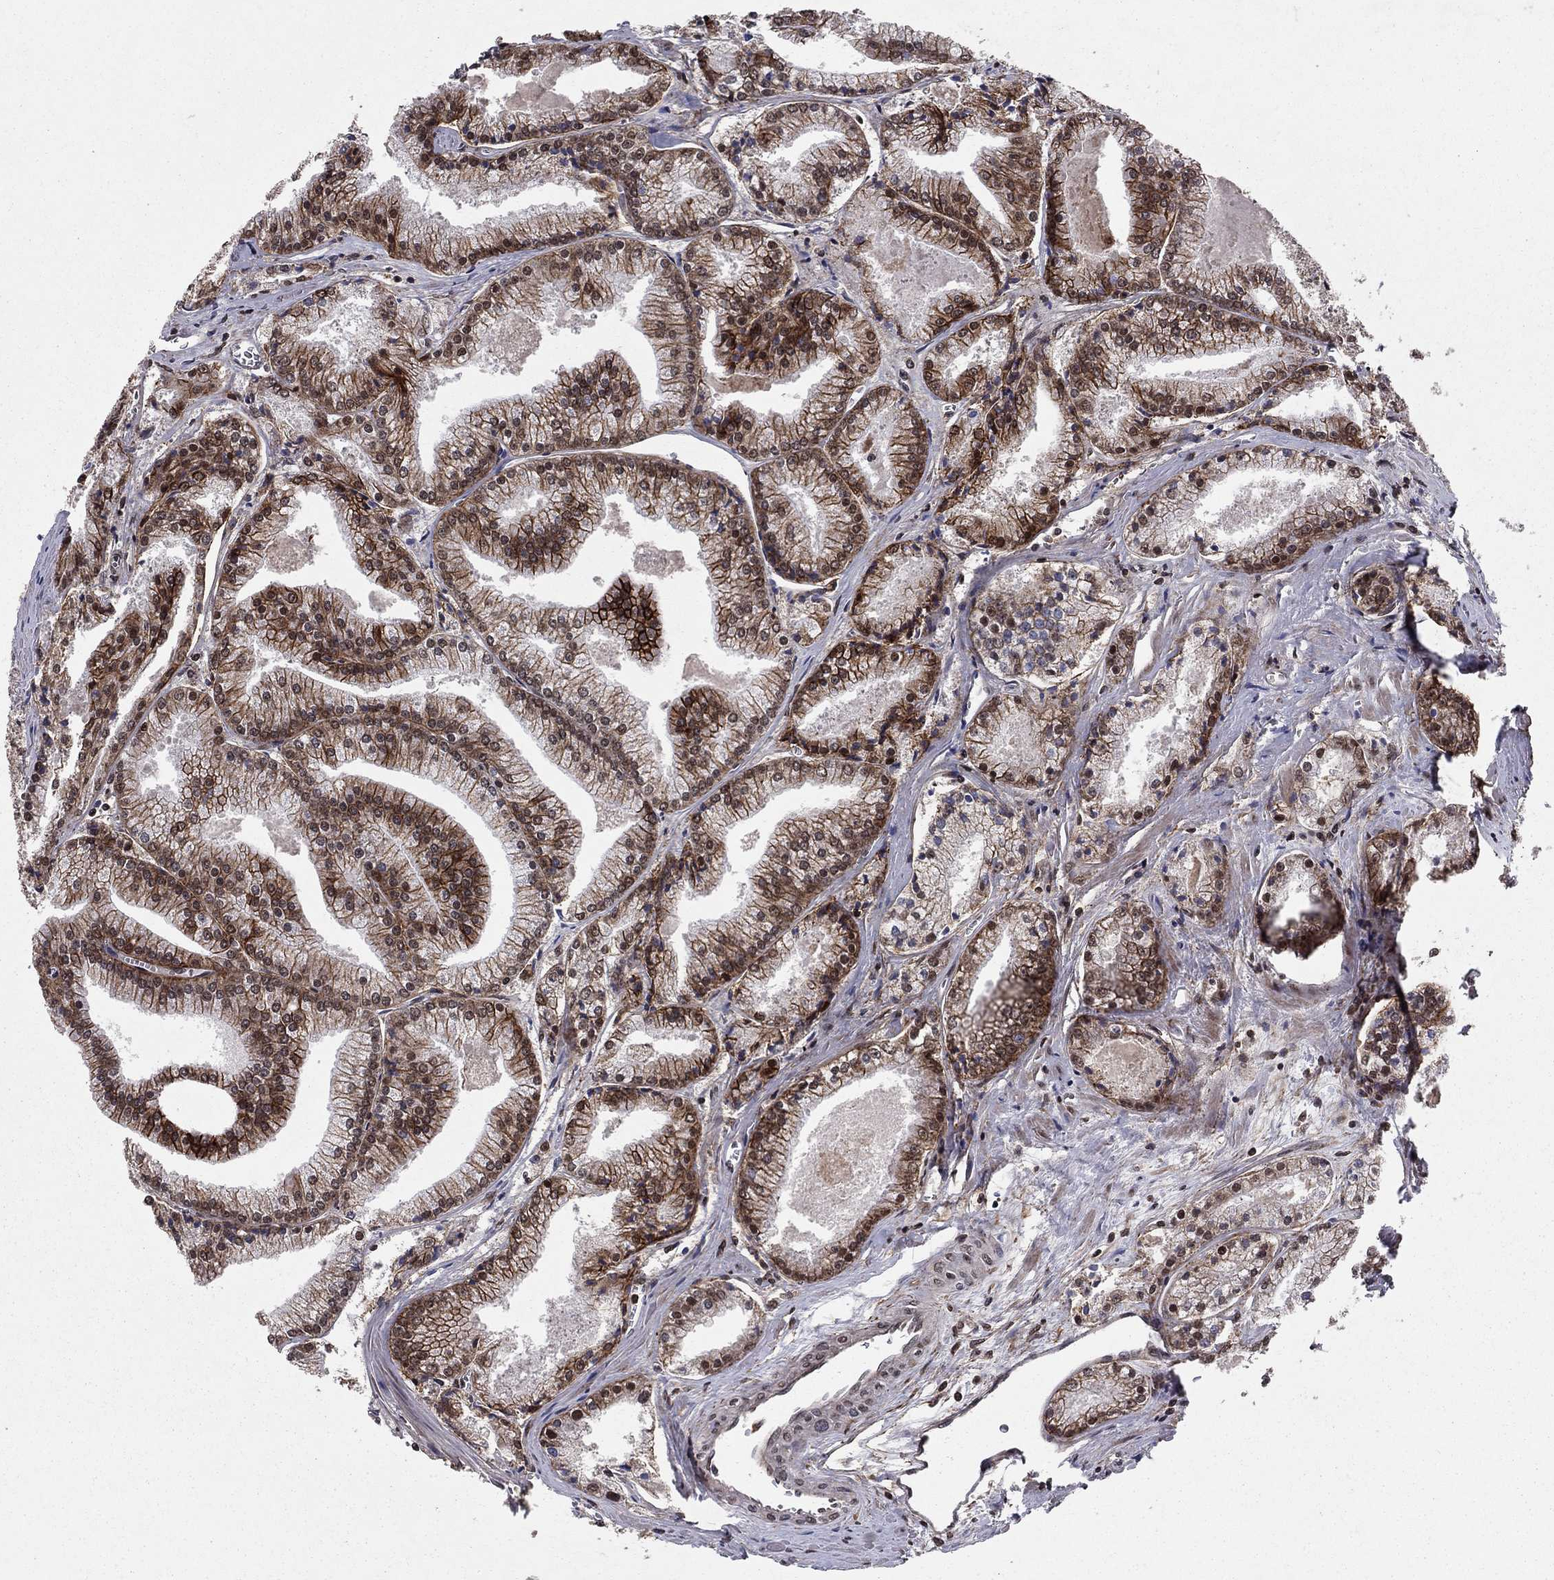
{"staining": {"intensity": "strong", "quantity": "25%-75%", "location": "cytoplasmic/membranous,nuclear"}, "tissue": "prostate cancer", "cell_type": "Tumor cells", "image_type": "cancer", "snomed": [{"axis": "morphology", "description": "Adenocarcinoma, NOS"}, {"axis": "topography", "description": "Prostate"}], "caption": "Adenocarcinoma (prostate) stained with a protein marker demonstrates strong staining in tumor cells.", "gene": "SSX2IP", "patient": {"sex": "male", "age": 72}}